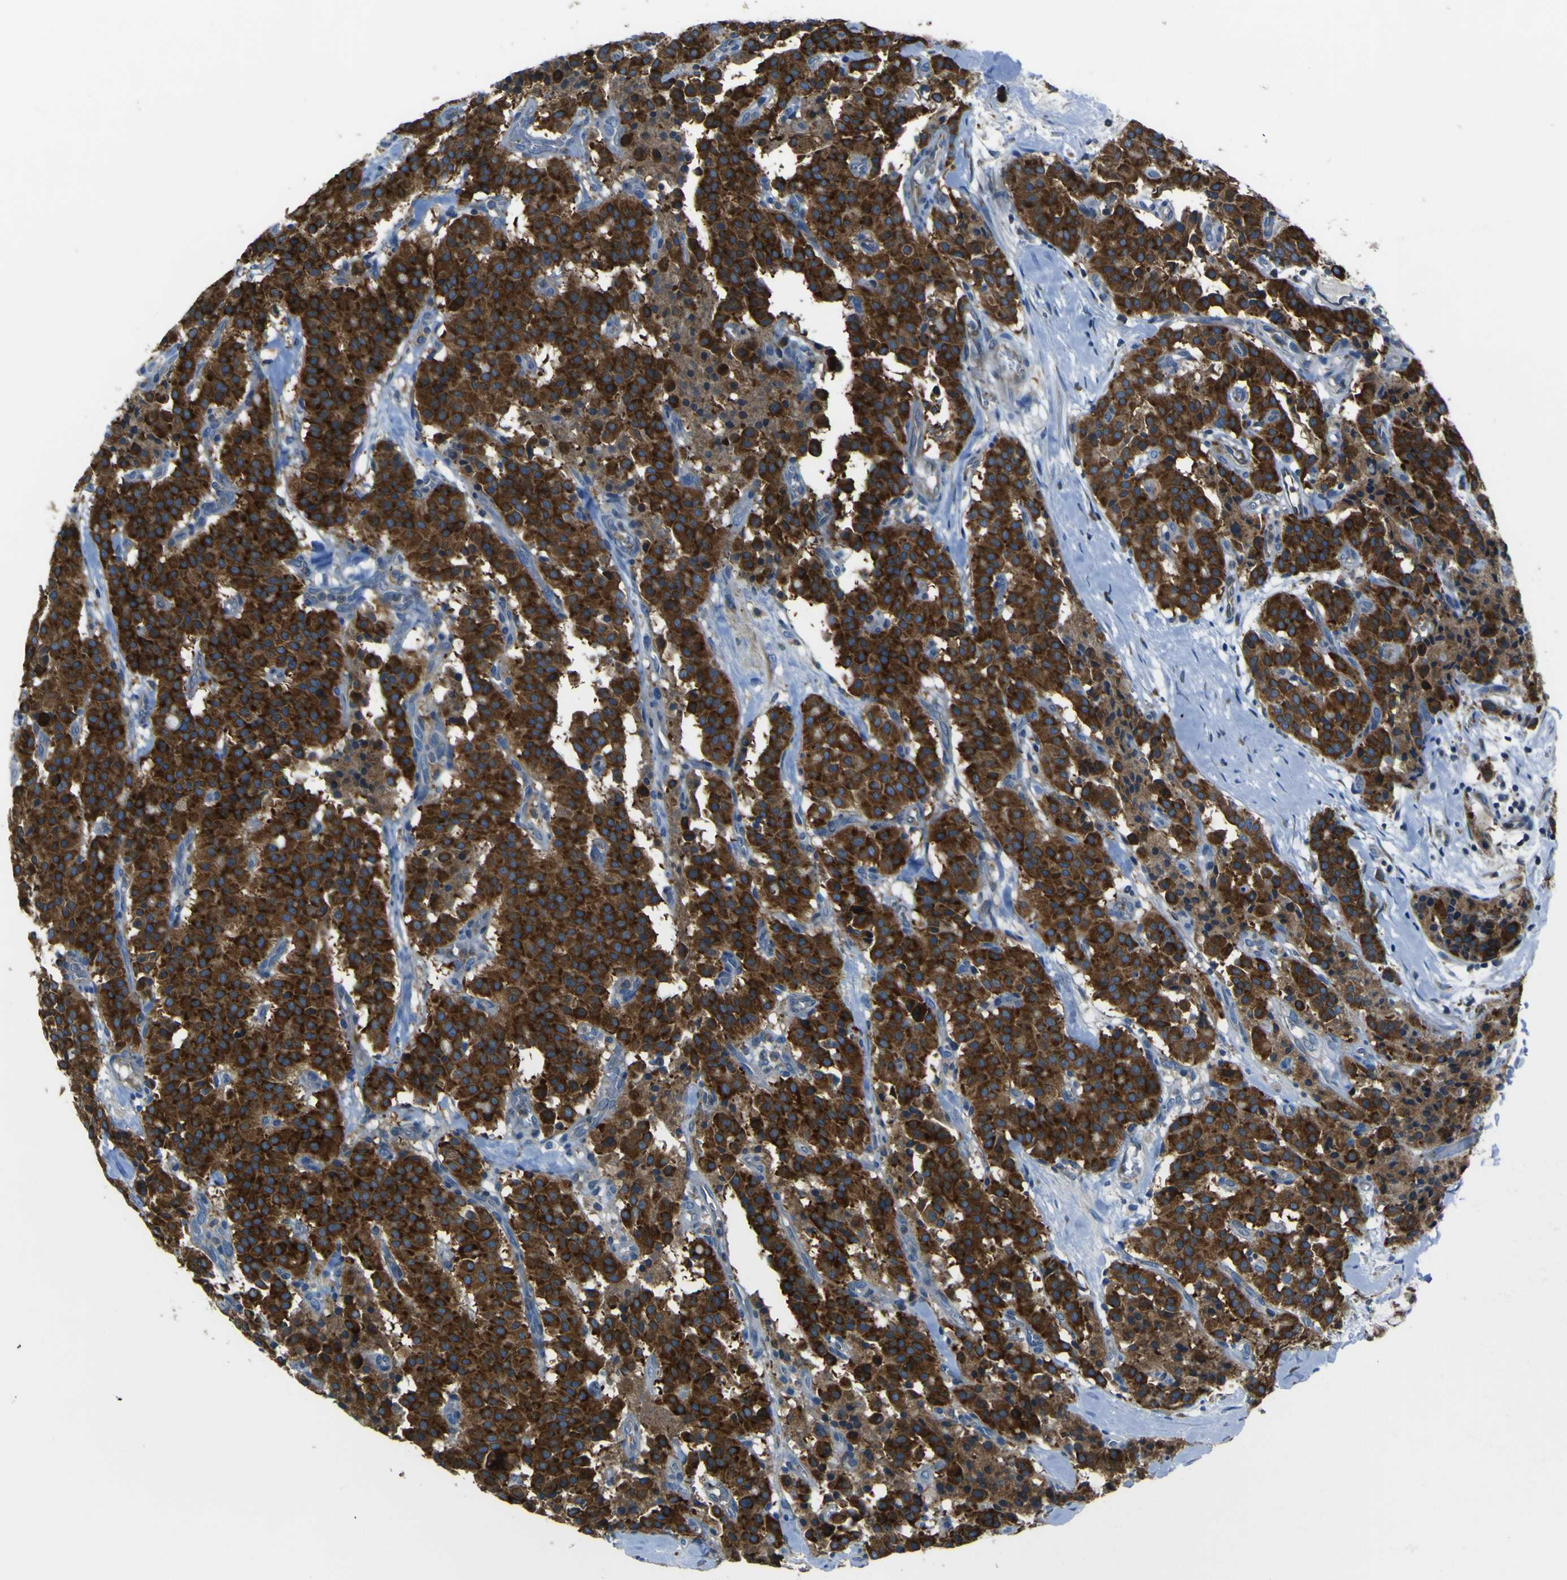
{"staining": {"intensity": "strong", "quantity": ">75%", "location": "cytoplasmic/membranous"}, "tissue": "carcinoid", "cell_type": "Tumor cells", "image_type": "cancer", "snomed": [{"axis": "morphology", "description": "Carcinoid, malignant, NOS"}, {"axis": "topography", "description": "Lung"}], "caption": "The immunohistochemical stain shows strong cytoplasmic/membranous positivity in tumor cells of carcinoid tissue. (DAB (3,3'-diaminobenzidine) IHC with brightfield microscopy, high magnification).", "gene": "STIM1", "patient": {"sex": "male", "age": 30}}